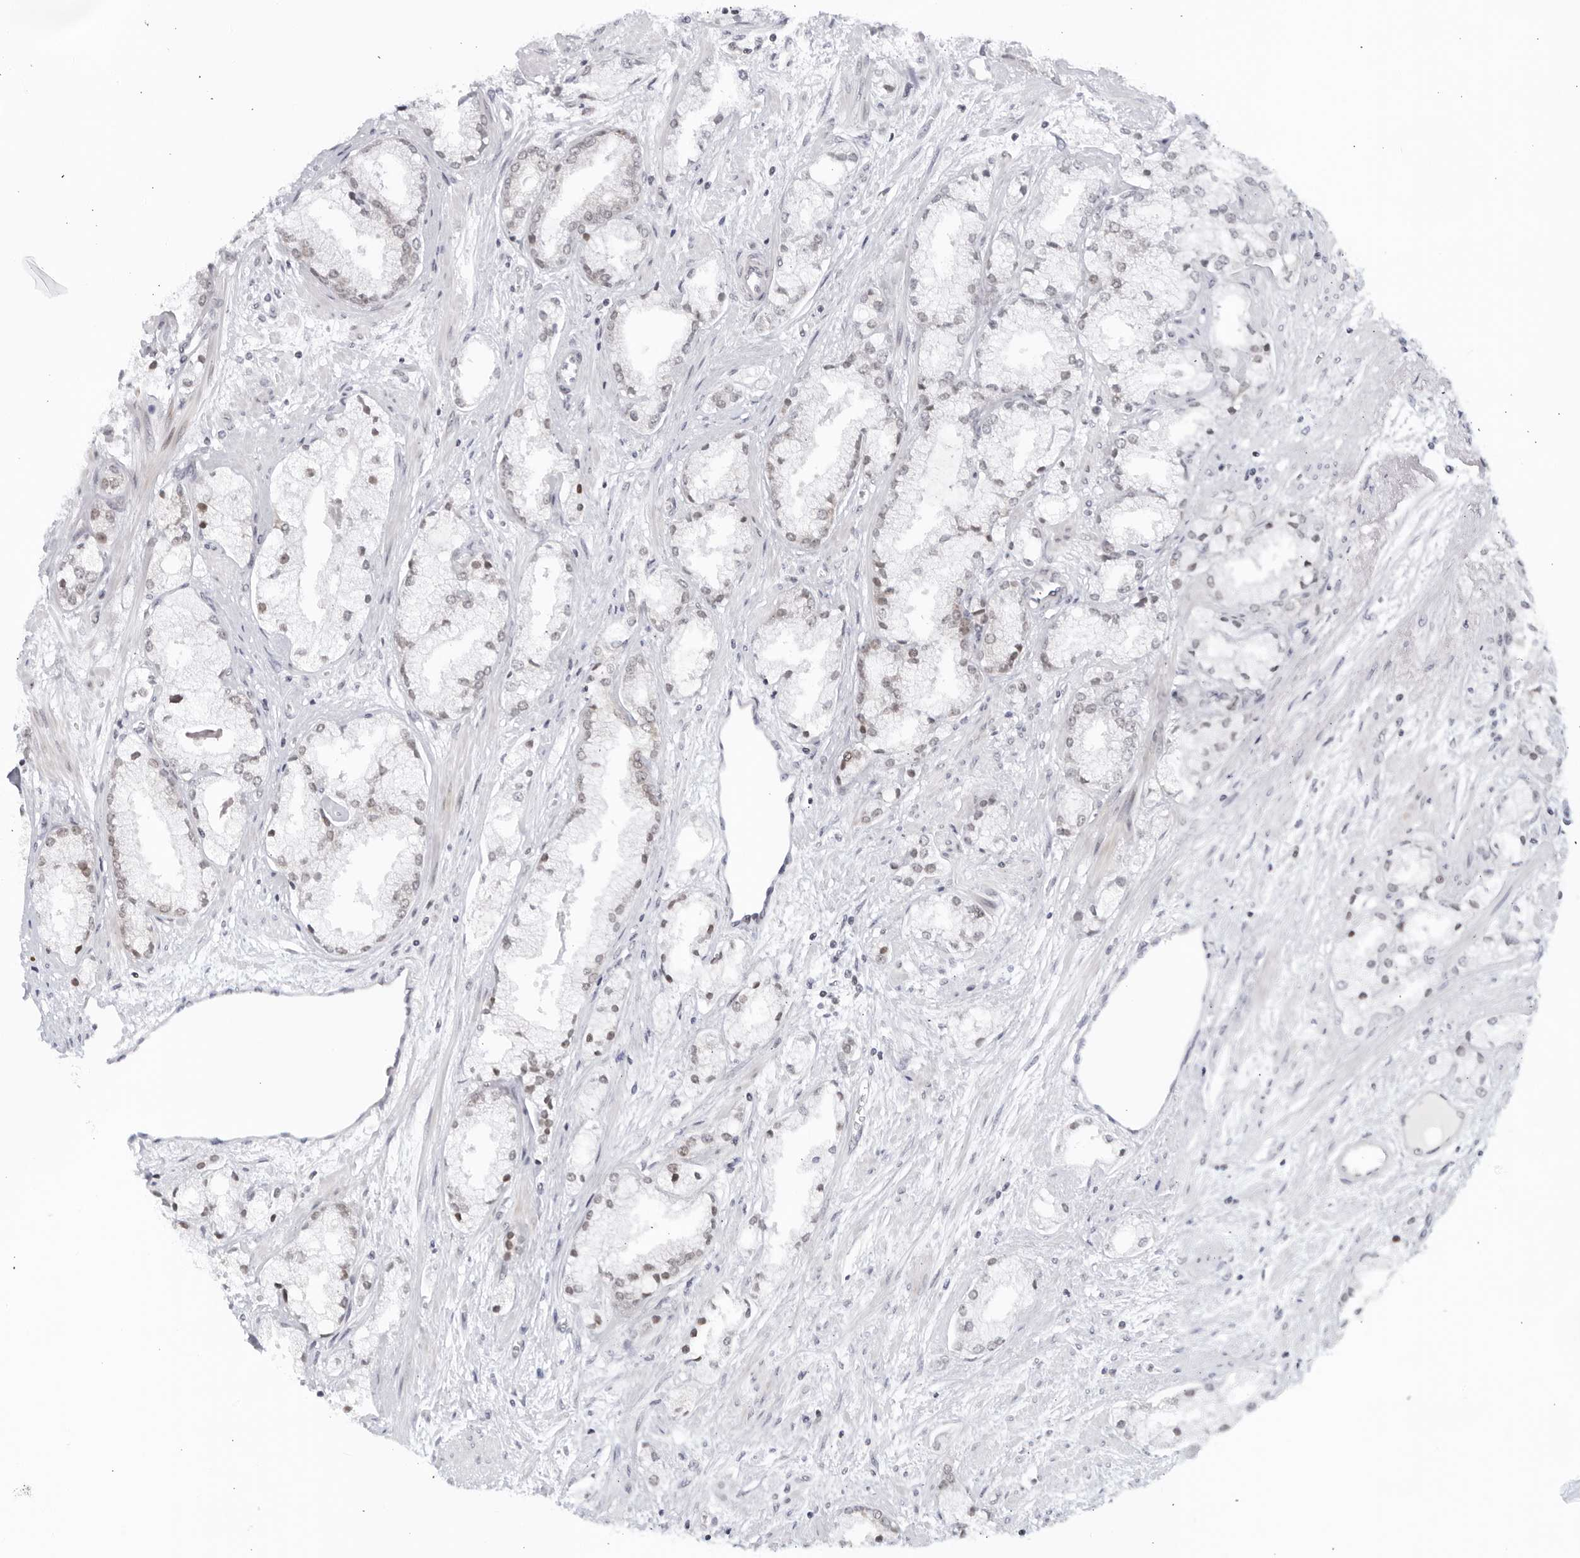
{"staining": {"intensity": "negative", "quantity": "none", "location": "none"}, "tissue": "prostate cancer", "cell_type": "Tumor cells", "image_type": "cancer", "snomed": [{"axis": "morphology", "description": "Adenocarcinoma, High grade"}, {"axis": "topography", "description": "Prostate"}], "caption": "An IHC histopathology image of prostate high-grade adenocarcinoma is shown. There is no staining in tumor cells of prostate high-grade adenocarcinoma.", "gene": "RAB11FIP3", "patient": {"sex": "male", "age": 50}}